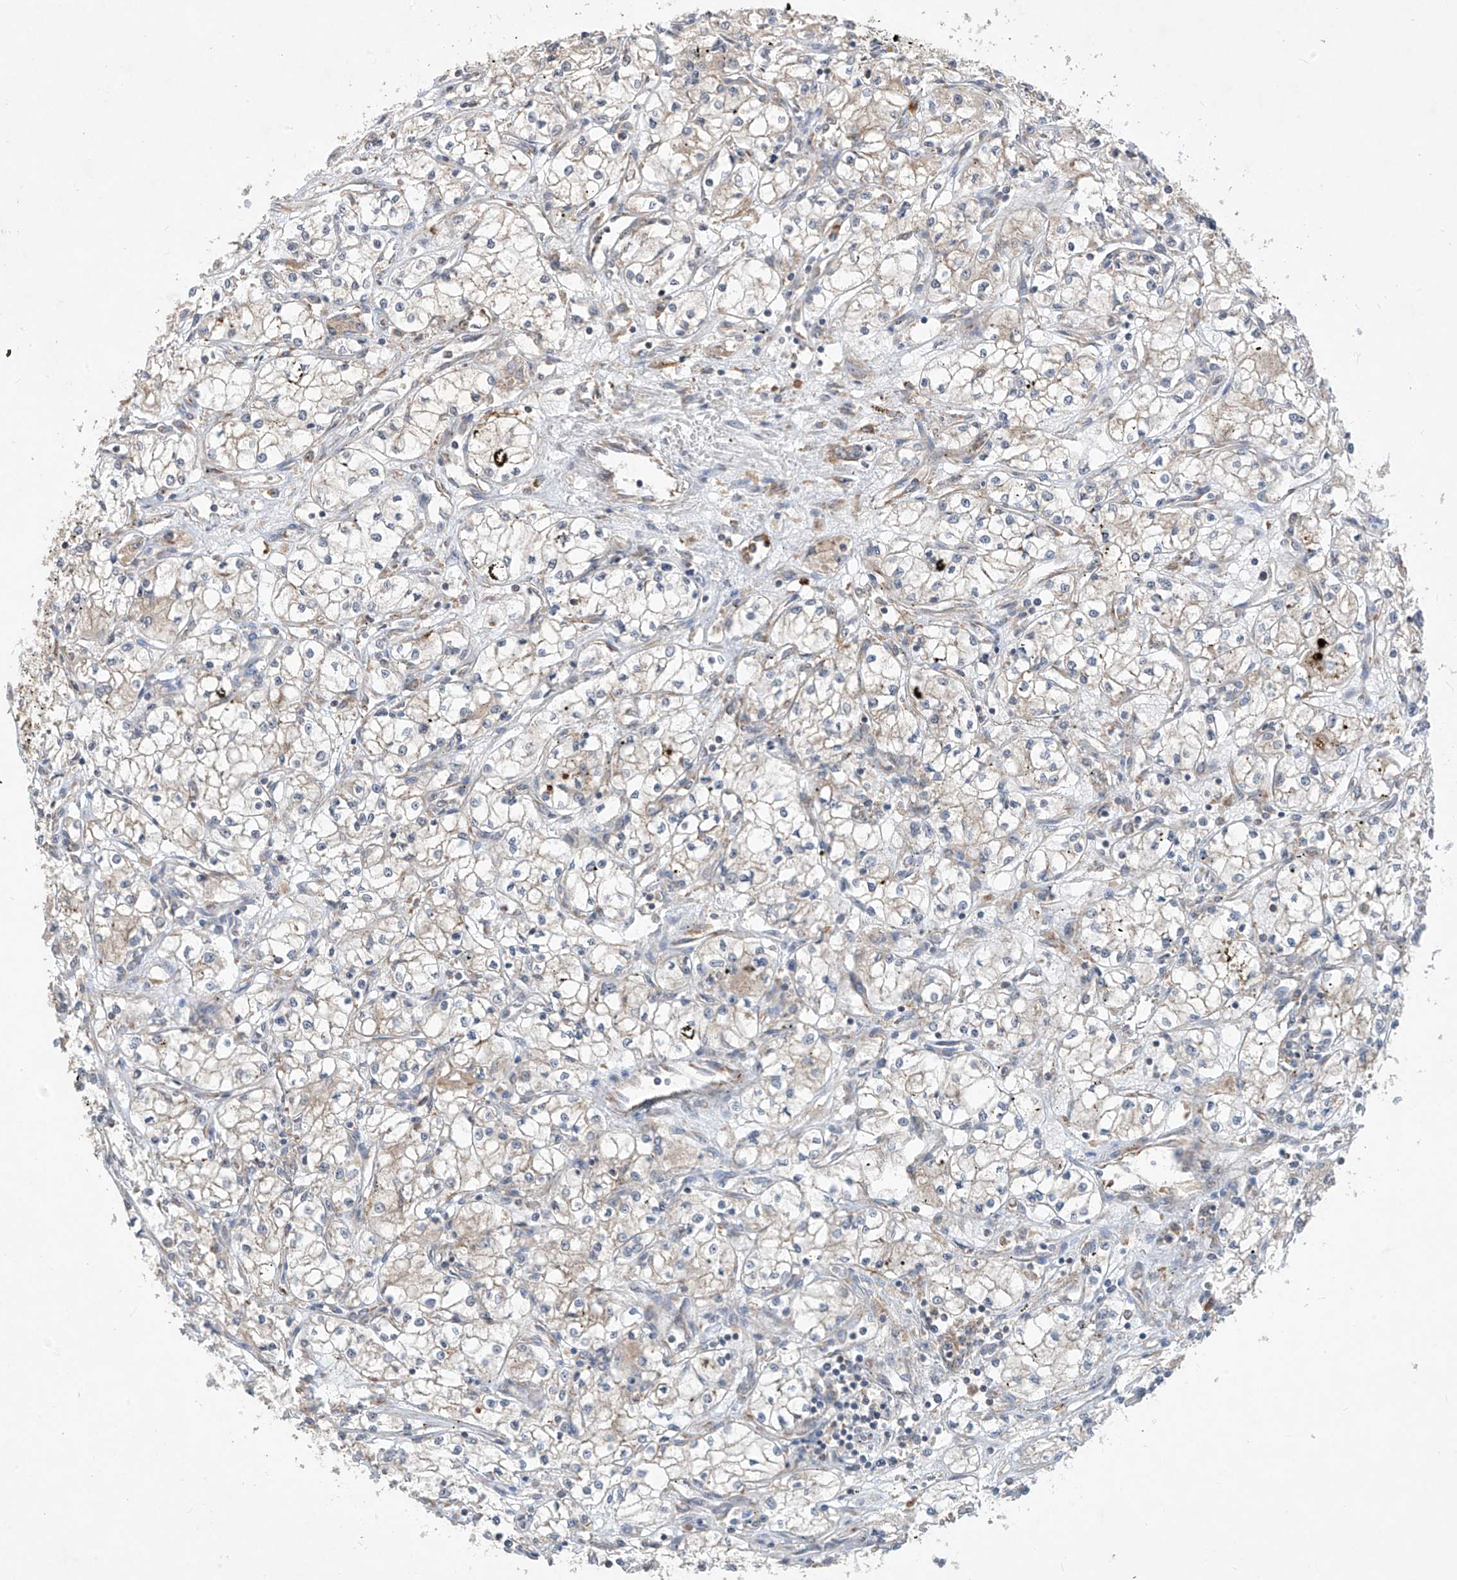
{"staining": {"intensity": "negative", "quantity": "none", "location": "none"}, "tissue": "renal cancer", "cell_type": "Tumor cells", "image_type": "cancer", "snomed": [{"axis": "morphology", "description": "Adenocarcinoma, NOS"}, {"axis": "topography", "description": "Kidney"}], "caption": "Tumor cells are negative for brown protein staining in renal cancer (adenocarcinoma).", "gene": "RPL34", "patient": {"sex": "male", "age": 59}}